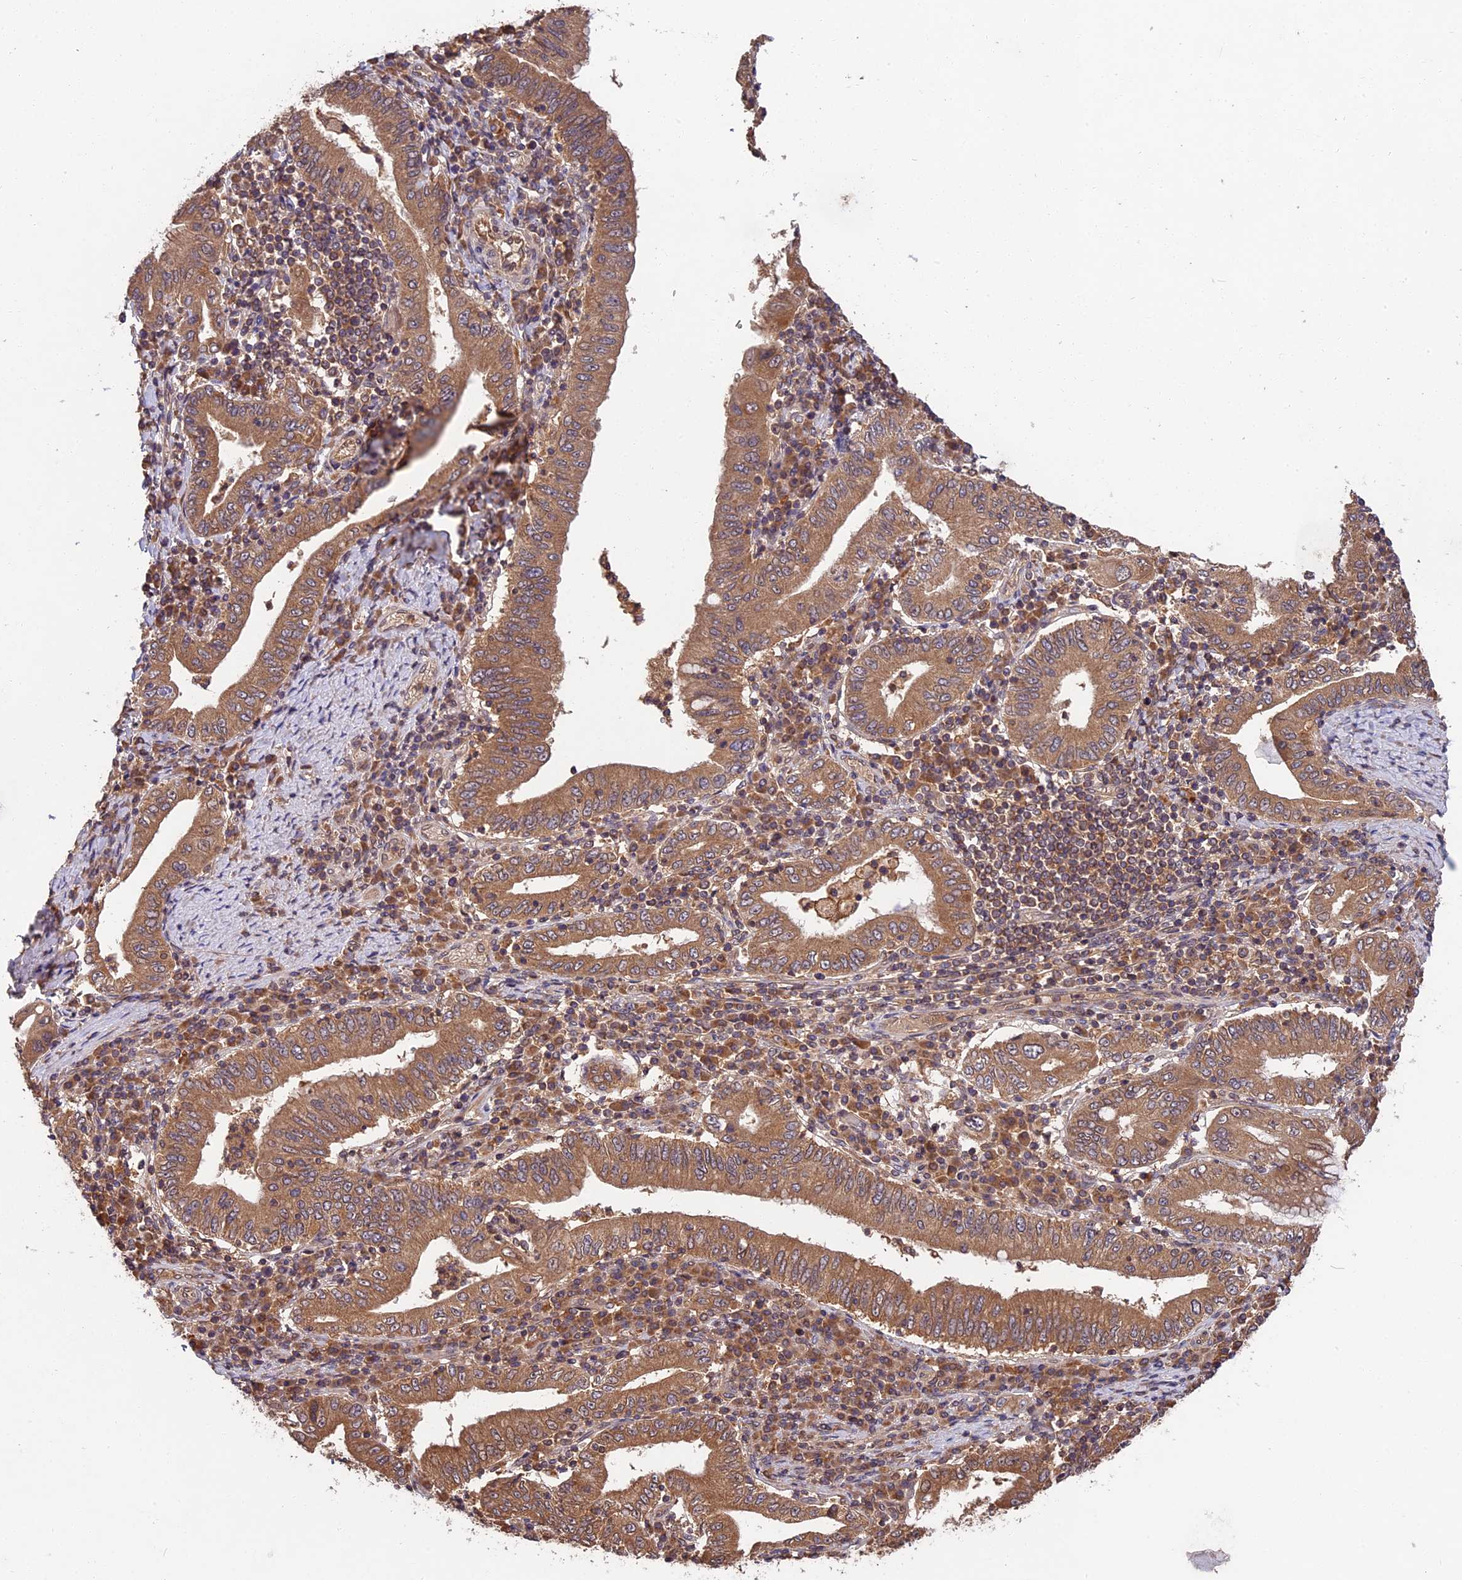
{"staining": {"intensity": "moderate", "quantity": ">75%", "location": "cytoplasmic/membranous"}, "tissue": "stomach cancer", "cell_type": "Tumor cells", "image_type": "cancer", "snomed": [{"axis": "morphology", "description": "Normal tissue, NOS"}, {"axis": "morphology", "description": "Adenocarcinoma, NOS"}, {"axis": "topography", "description": "Esophagus"}, {"axis": "topography", "description": "Stomach, upper"}, {"axis": "topography", "description": "Peripheral nerve tissue"}], "caption": "Approximately >75% of tumor cells in stomach adenocarcinoma show moderate cytoplasmic/membranous protein expression as visualized by brown immunohistochemical staining.", "gene": "CHAC1", "patient": {"sex": "male", "age": 62}}